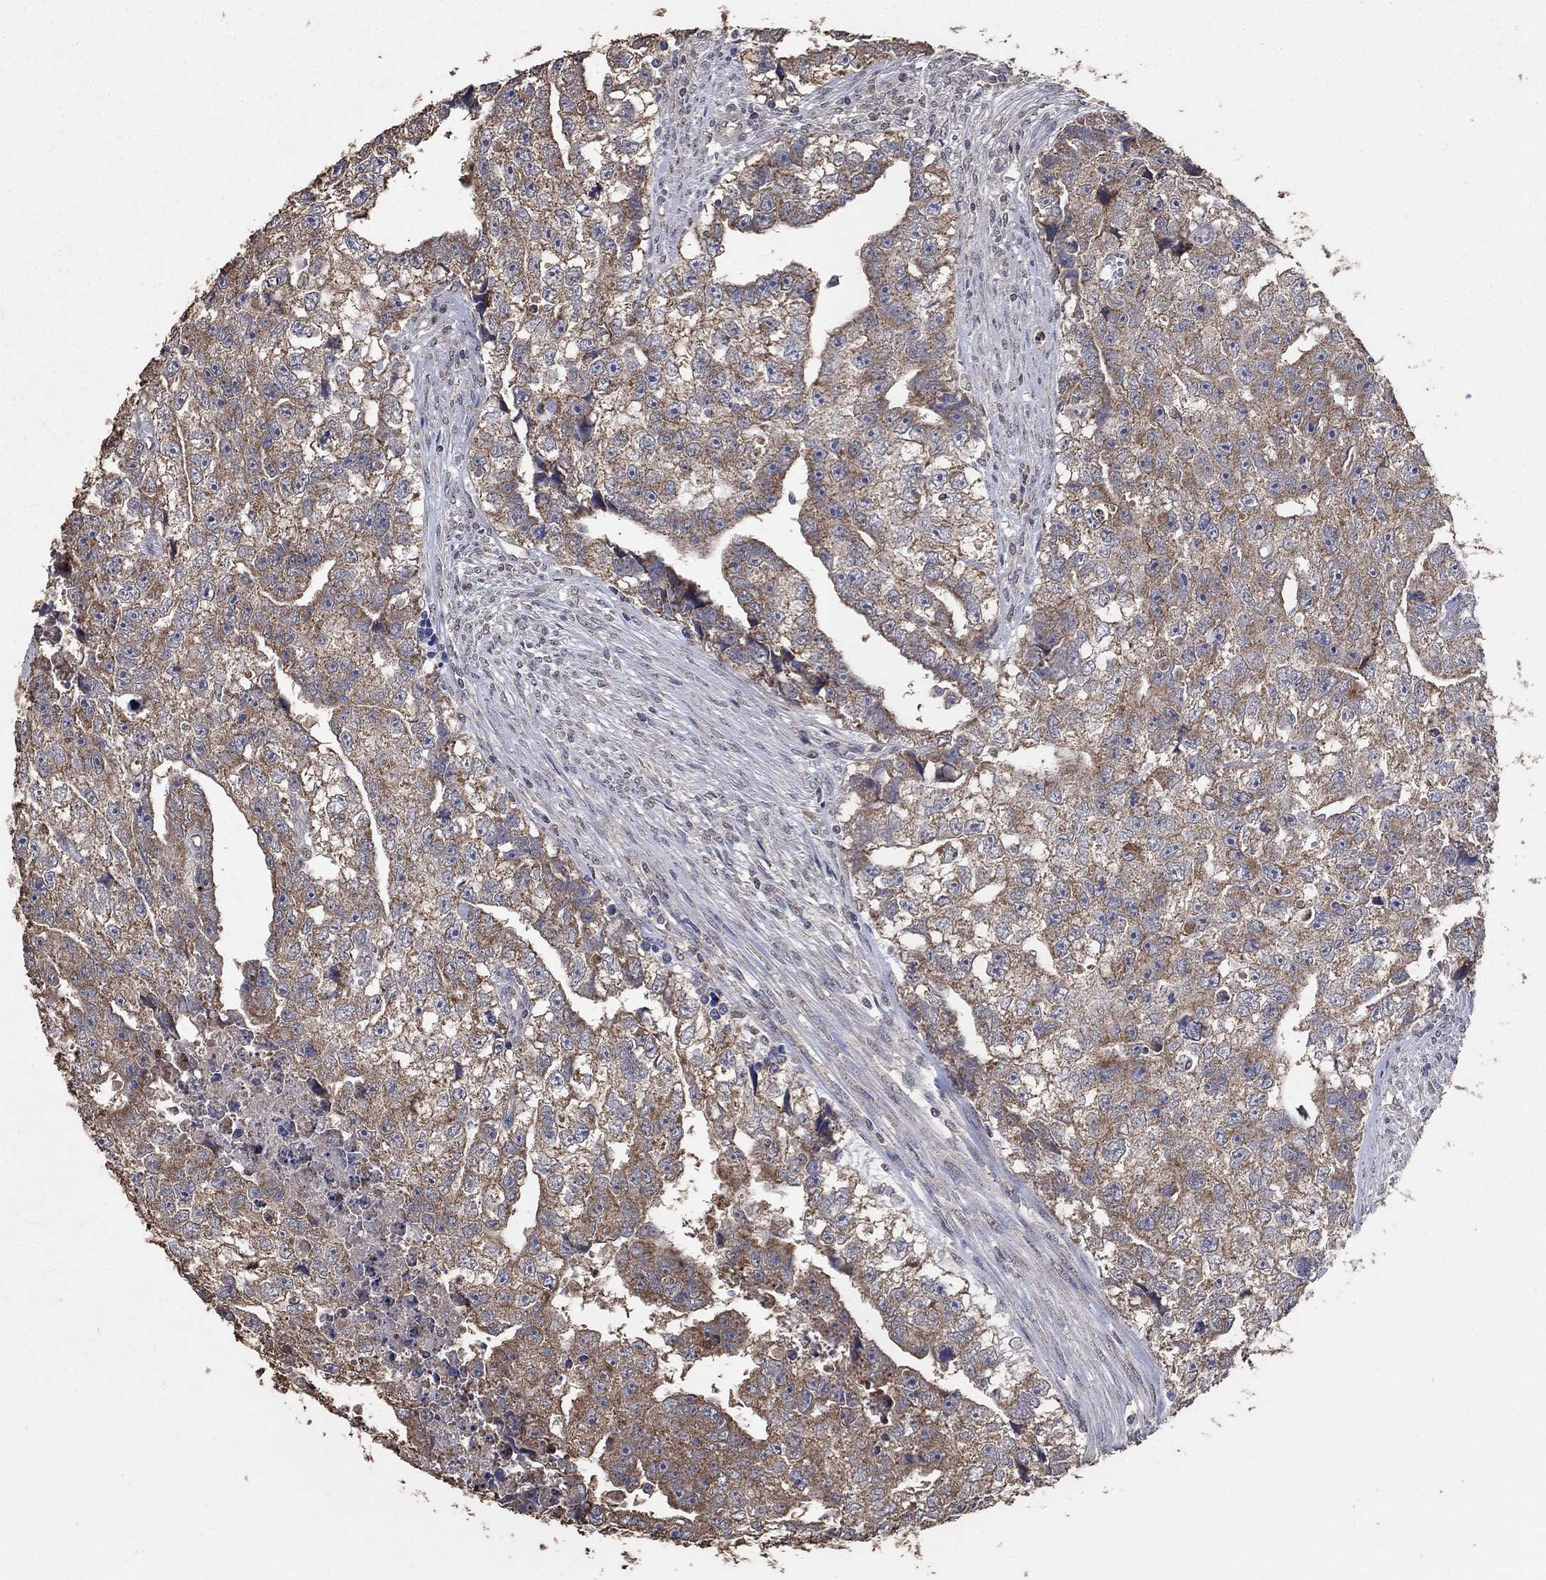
{"staining": {"intensity": "moderate", "quantity": "25%-75%", "location": "cytoplasmic/membranous"}, "tissue": "testis cancer", "cell_type": "Tumor cells", "image_type": "cancer", "snomed": [{"axis": "morphology", "description": "Carcinoma, Embryonal, NOS"}, {"axis": "morphology", "description": "Teratoma, malignant, NOS"}, {"axis": "topography", "description": "Testis"}], "caption": "Immunohistochemical staining of human embryonal carcinoma (testis) demonstrates moderate cytoplasmic/membranous protein expression in about 25%-75% of tumor cells.", "gene": "MRPS24", "patient": {"sex": "male", "age": 44}}